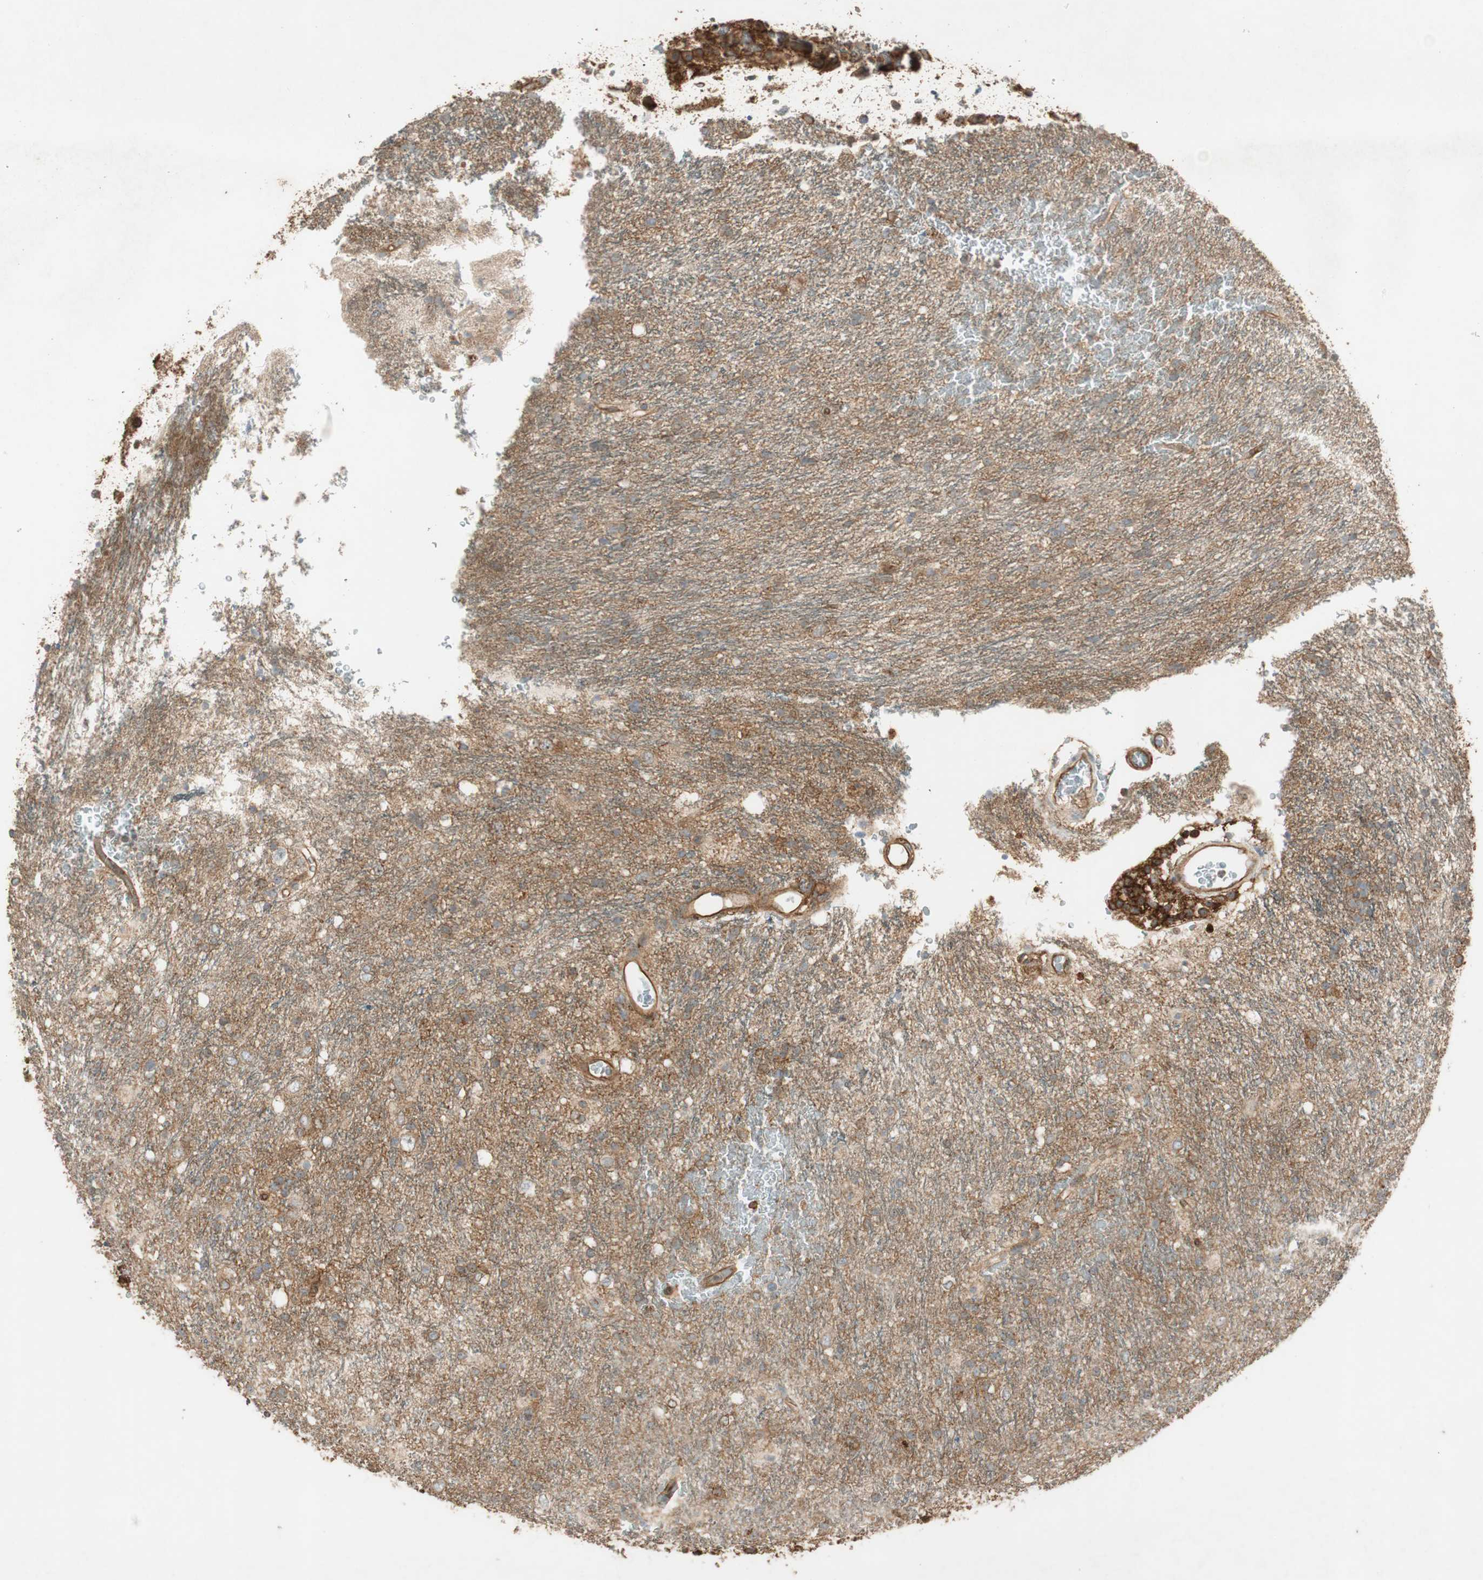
{"staining": {"intensity": "moderate", "quantity": ">75%", "location": "cytoplasmic/membranous"}, "tissue": "glioma", "cell_type": "Tumor cells", "image_type": "cancer", "snomed": [{"axis": "morphology", "description": "Glioma, malignant, Low grade"}, {"axis": "topography", "description": "Brain"}], "caption": "IHC photomicrograph of human malignant glioma (low-grade) stained for a protein (brown), which demonstrates medium levels of moderate cytoplasmic/membranous positivity in approximately >75% of tumor cells.", "gene": "BTN3A3", "patient": {"sex": "male", "age": 77}}